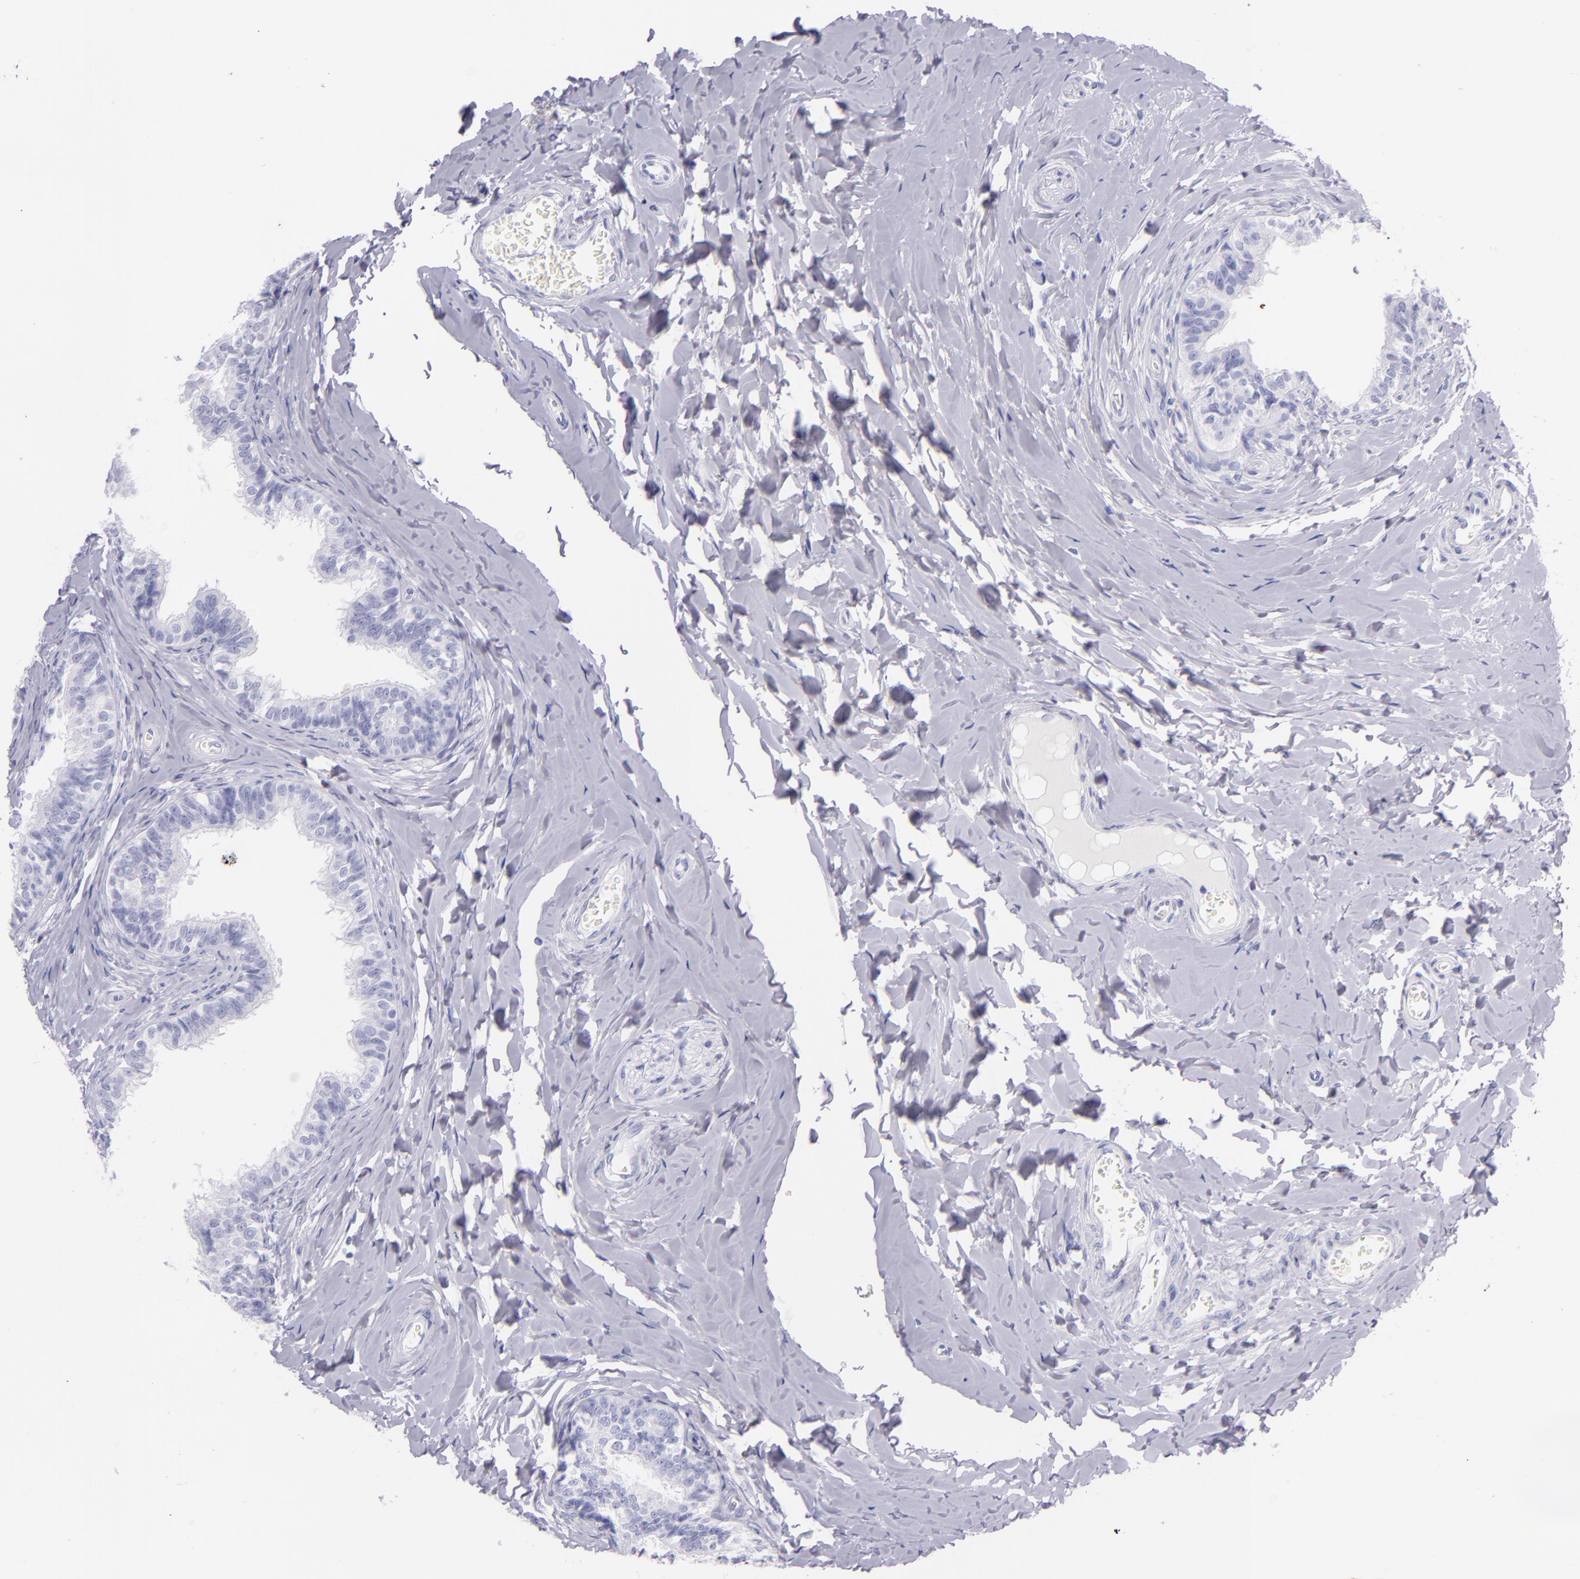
{"staining": {"intensity": "negative", "quantity": "none", "location": "none"}, "tissue": "epididymis", "cell_type": "Glandular cells", "image_type": "normal", "snomed": [{"axis": "morphology", "description": "Normal tissue, NOS"}, {"axis": "topography", "description": "Soft tissue"}, {"axis": "topography", "description": "Epididymis"}], "caption": "High power microscopy micrograph of an immunohistochemistry (IHC) photomicrograph of normal epididymis, revealing no significant expression in glandular cells.", "gene": "SFTPA2", "patient": {"sex": "male", "age": 26}}